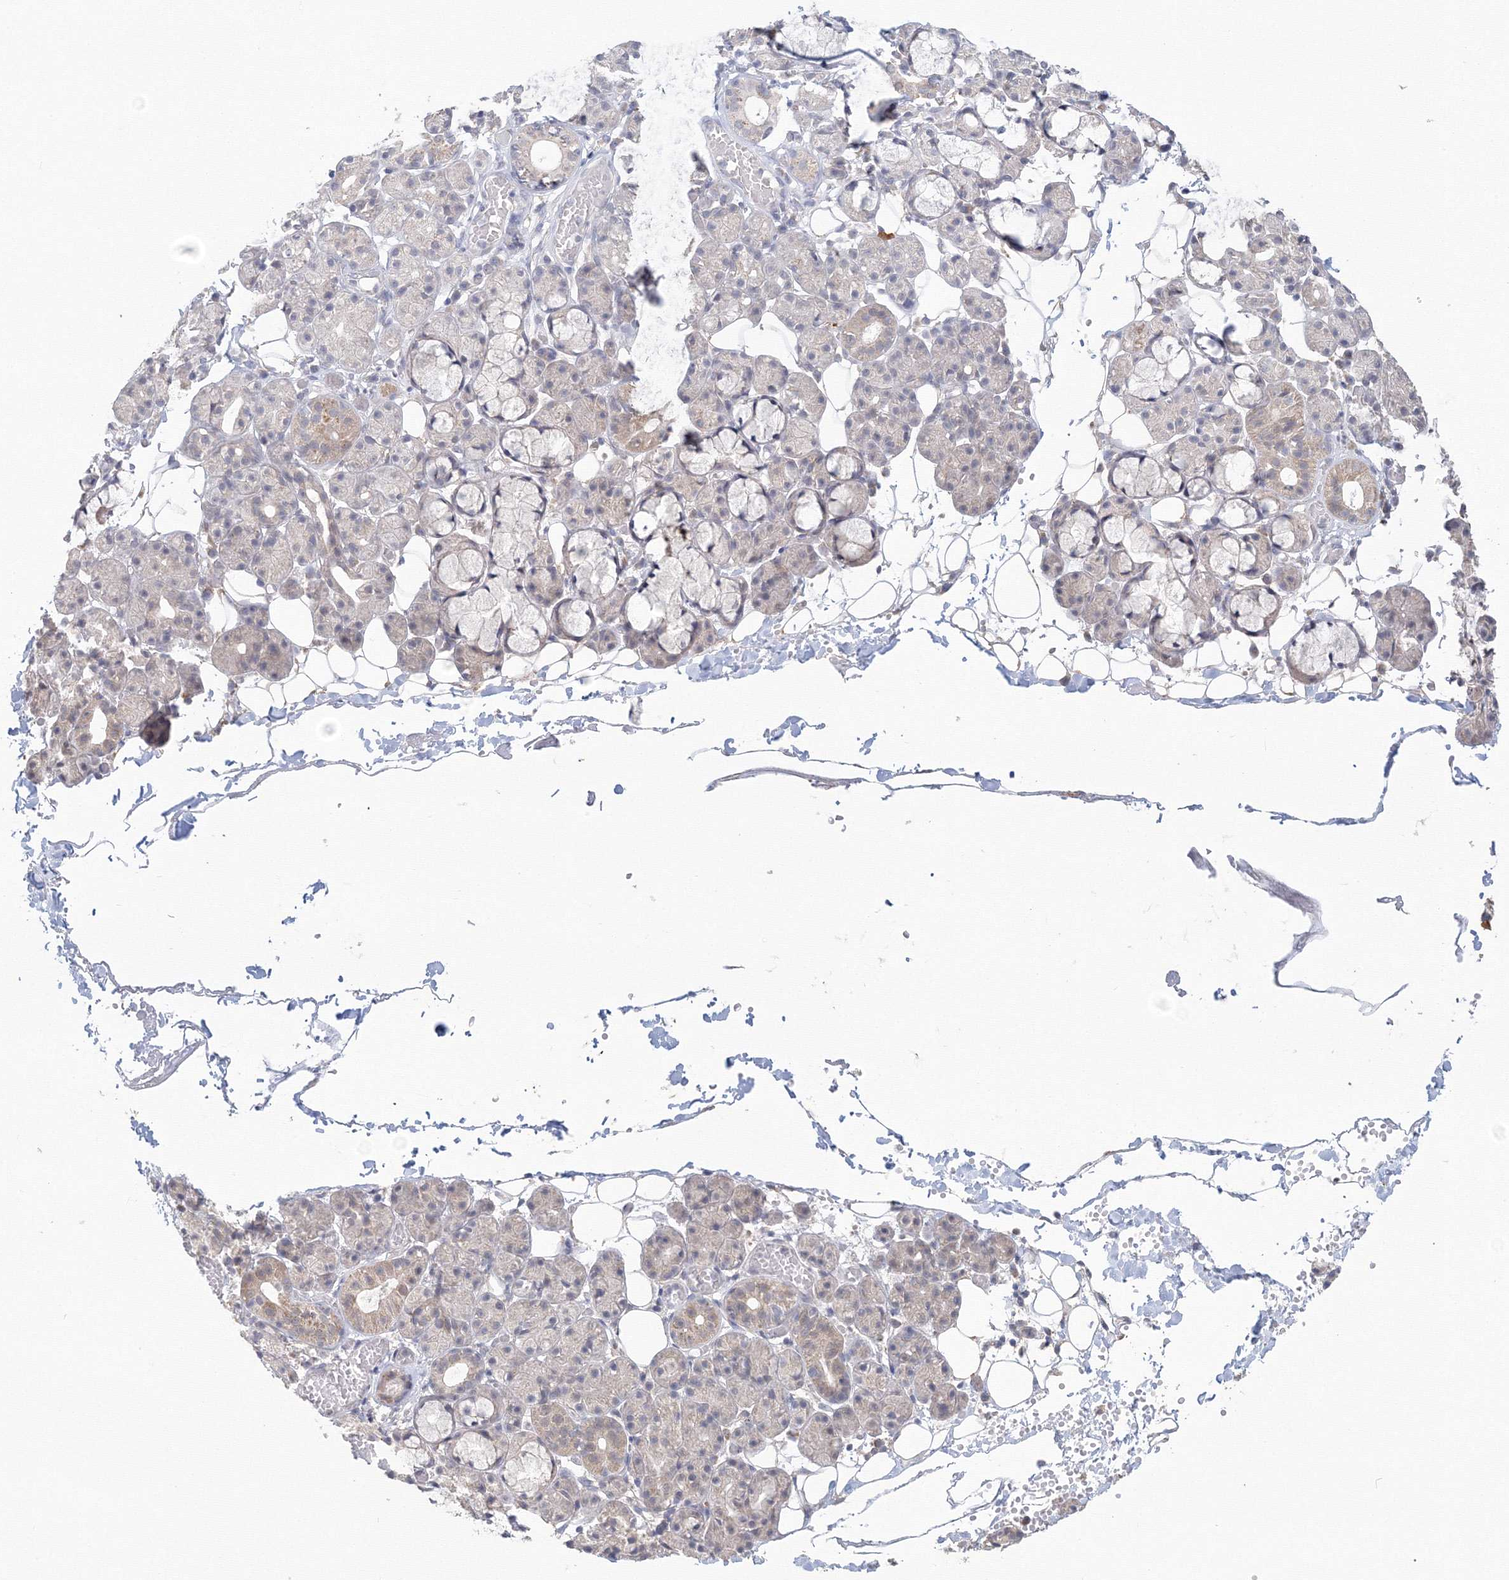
{"staining": {"intensity": "negative", "quantity": "none", "location": "none"}, "tissue": "salivary gland", "cell_type": "Glandular cells", "image_type": "normal", "snomed": [{"axis": "morphology", "description": "Normal tissue, NOS"}, {"axis": "topography", "description": "Salivary gland"}], "caption": "Immunohistochemistry of normal human salivary gland reveals no positivity in glandular cells.", "gene": "DHRS12", "patient": {"sex": "male", "age": 63}}